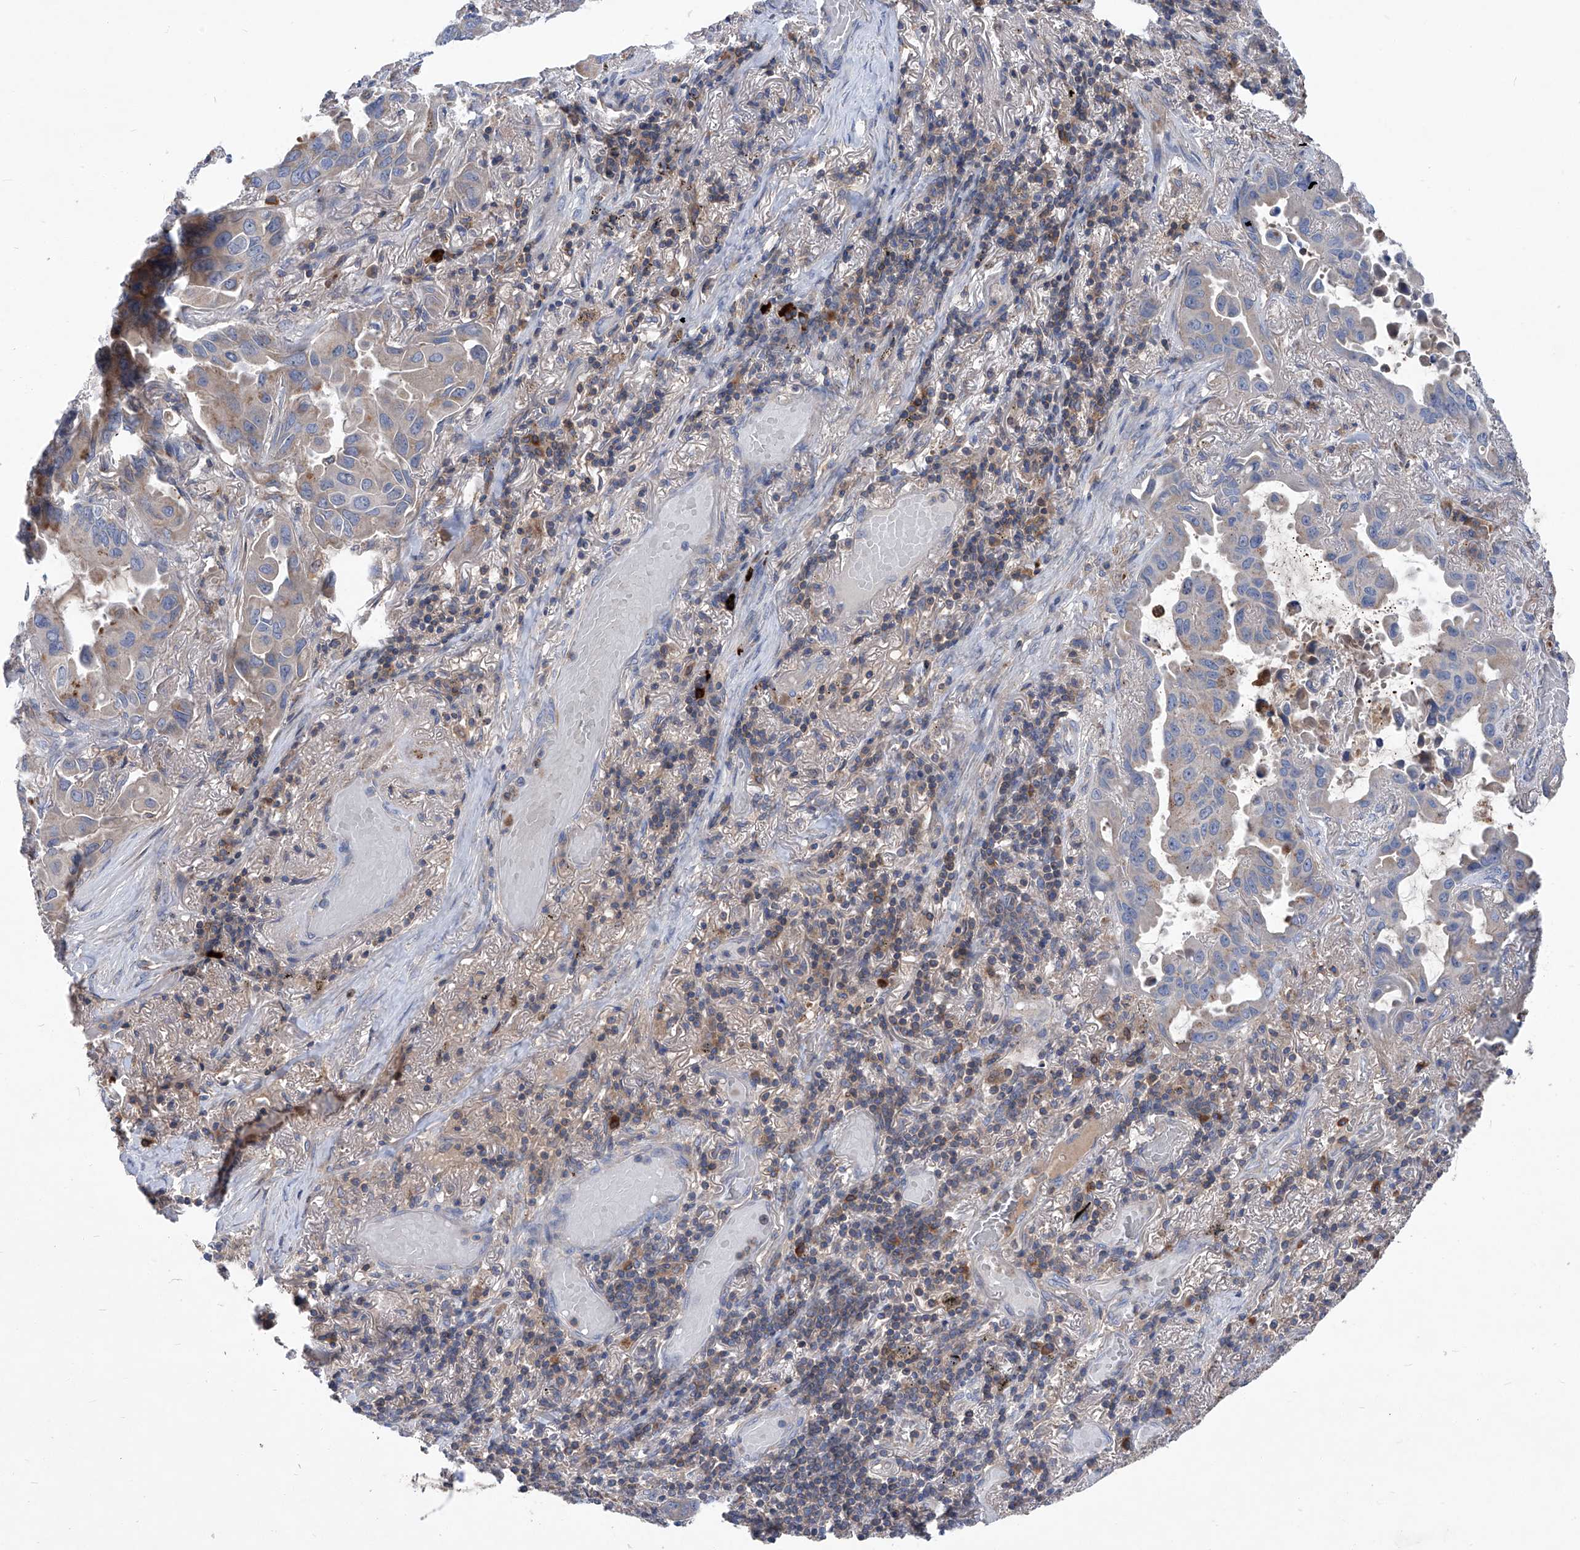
{"staining": {"intensity": "weak", "quantity": "<25%", "location": "cytoplasmic/membranous"}, "tissue": "lung cancer", "cell_type": "Tumor cells", "image_type": "cancer", "snomed": [{"axis": "morphology", "description": "Adenocarcinoma, NOS"}, {"axis": "topography", "description": "Lung"}], "caption": "This photomicrograph is of lung adenocarcinoma stained with IHC to label a protein in brown with the nuclei are counter-stained blue. There is no expression in tumor cells.", "gene": "EPHA8", "patient": {"sex": "male", "age": 64}}